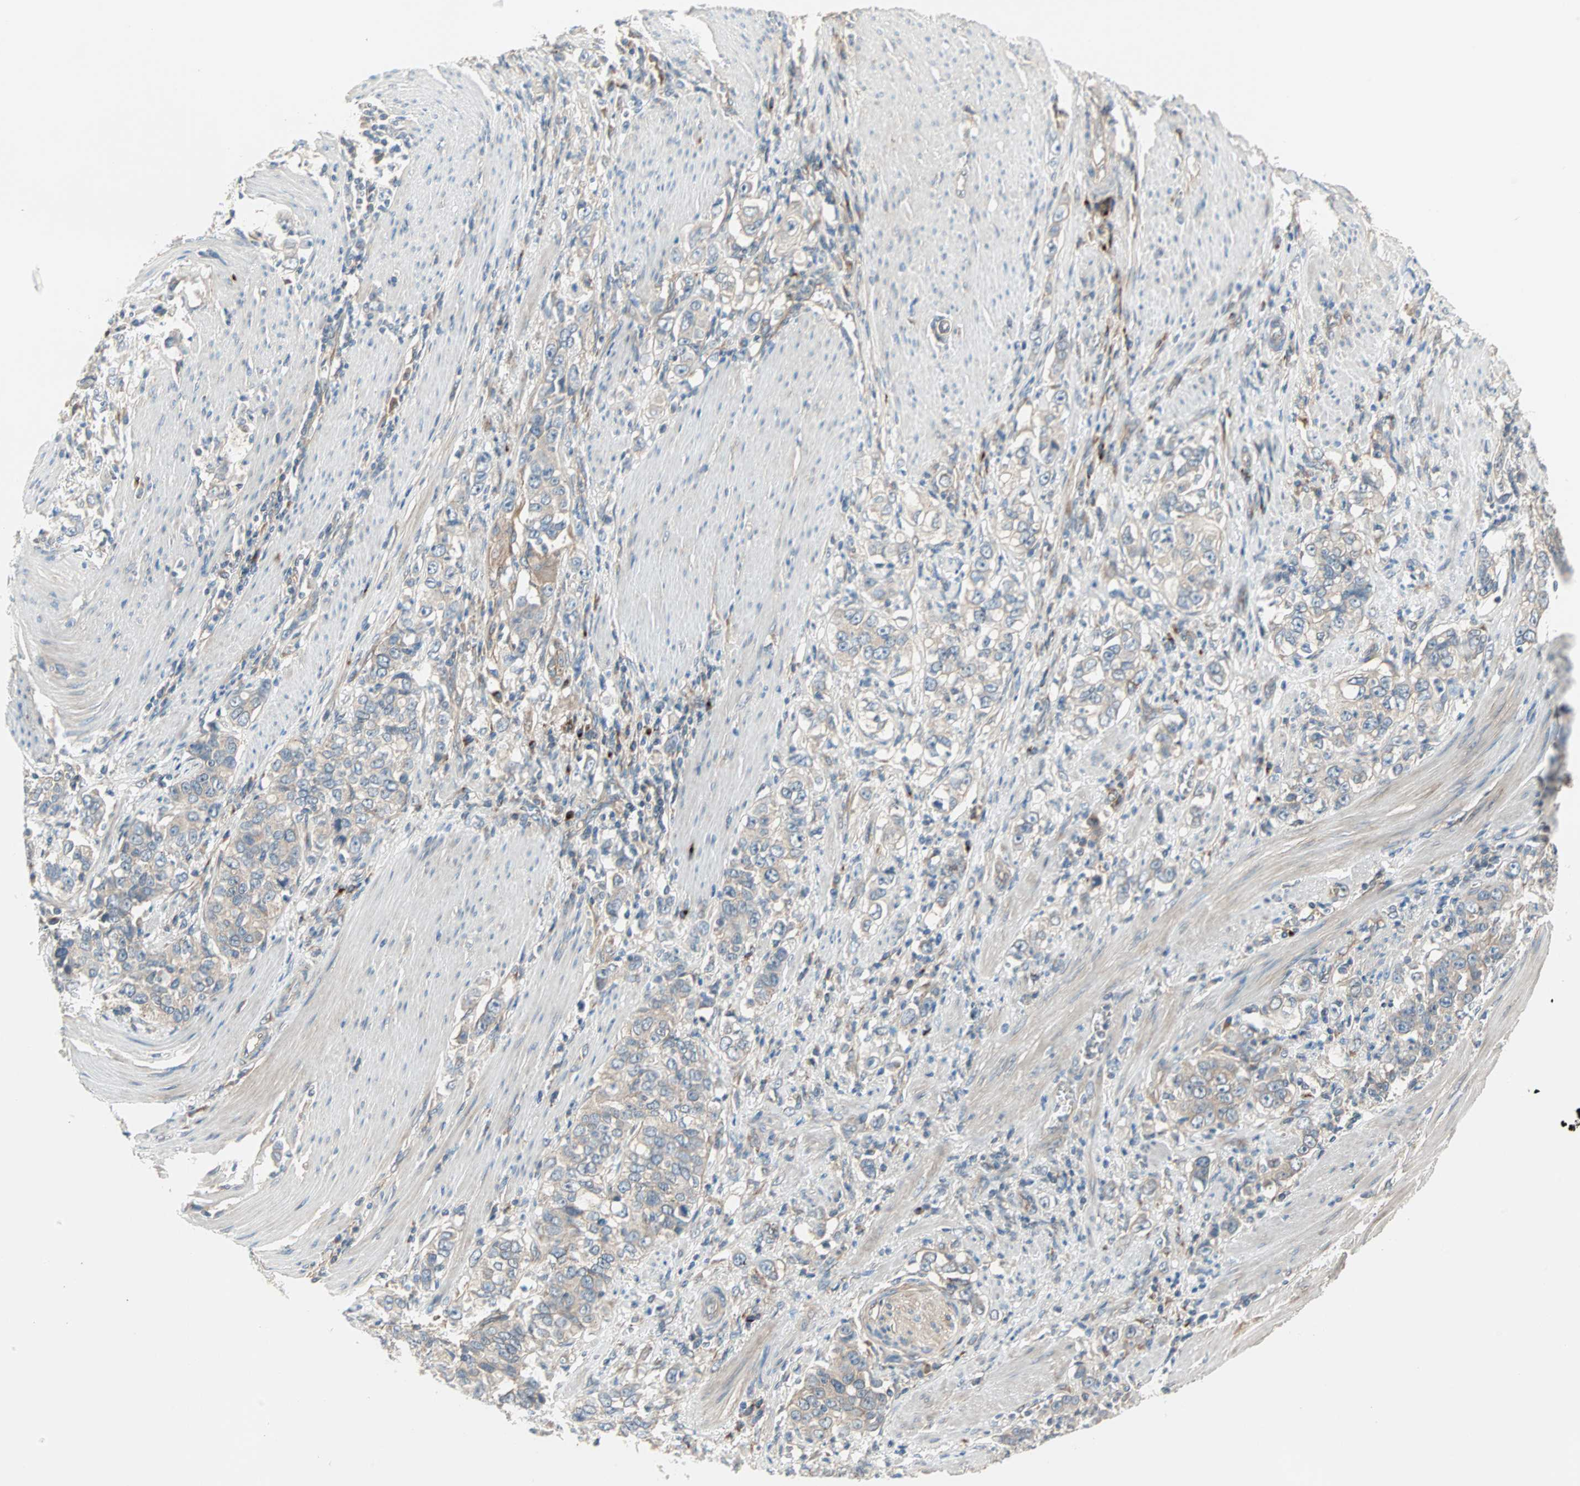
{"staining": {"intensity": "weak", "quantity": "<25%", "location": "cytoplasmic/membranous"}, "tissue": "stomach cancer", "cell_type": "Tumor cells", "image_type": "cancer", "snomed": [{"axis": "morphology", "description": "Adenocarcinoma, NOS"}, {"axis": "topography", "description": "Stomach, lower"}], "caption": "Immunohistochemistry micrograph of neoplastic tissue: stomach adenocarcinoma stained with DAB (3,3'-diaminobenzidine) exhibits no significant protein staining in tumor cells.", "gene": "PDE8A", "patient": {"sex": "female", "age": 72}}